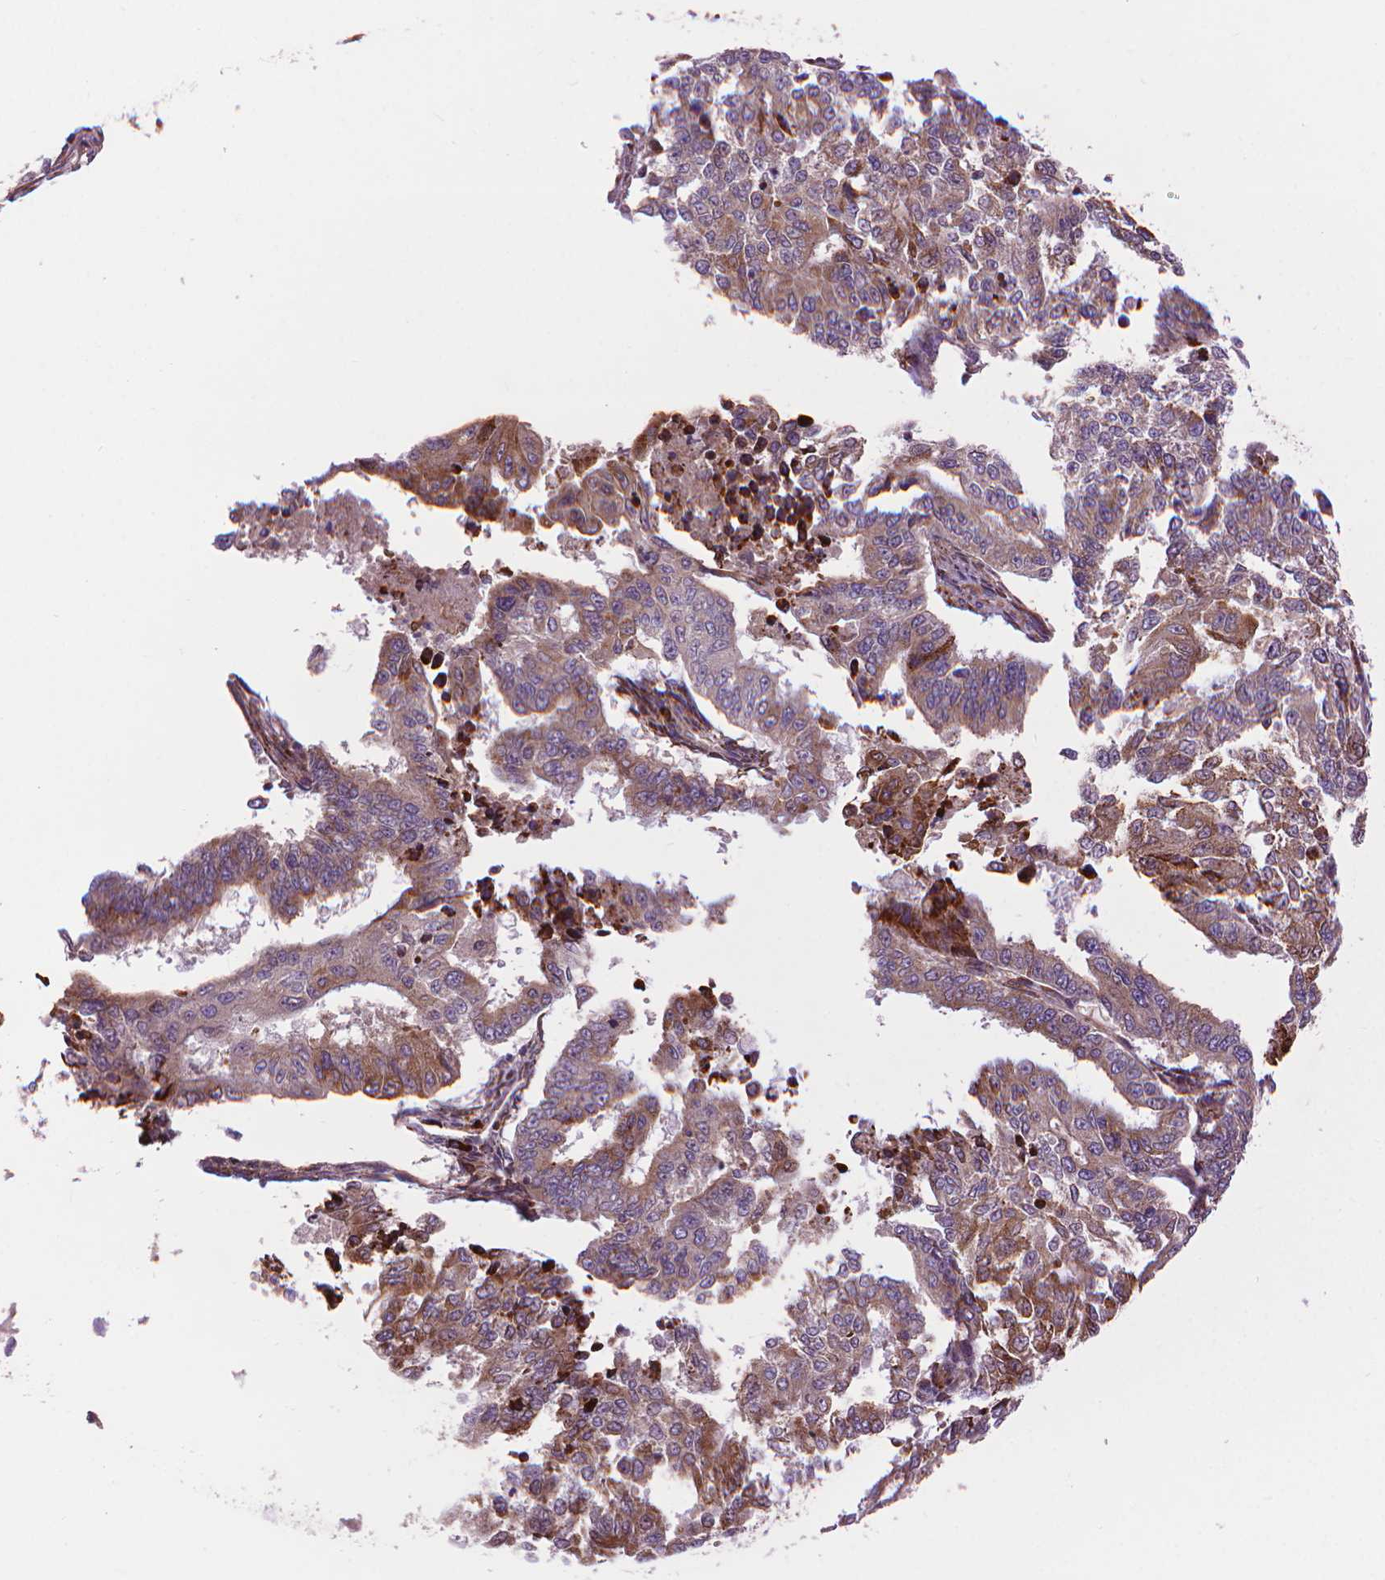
{"staining": {"intensity": "moderate", "quantity": "25%-75%", "location": "cytoplasmic/membranous"}, "tissue": "endometrial cancer", "cell_type": "Tumor cells", "image_type": "cancer", "snomed": [{"axis": "morphology", "description": "Adenocarcinoma, NOS"}, {"axis": "topography", "description": "Uterus"}], "caption": "Protein staining of endometrial adenocarcinoma tissue shows moderate cytoplasmic/membranous staining in approximately 25%-75% of tumor cells. The protein is stained brown, and the nuclei are stained in blue (DAB IHC with brightfield microscopy, high magnification).", "gene": "MYH14", "patient": {"sex": "female", "age": 59}}